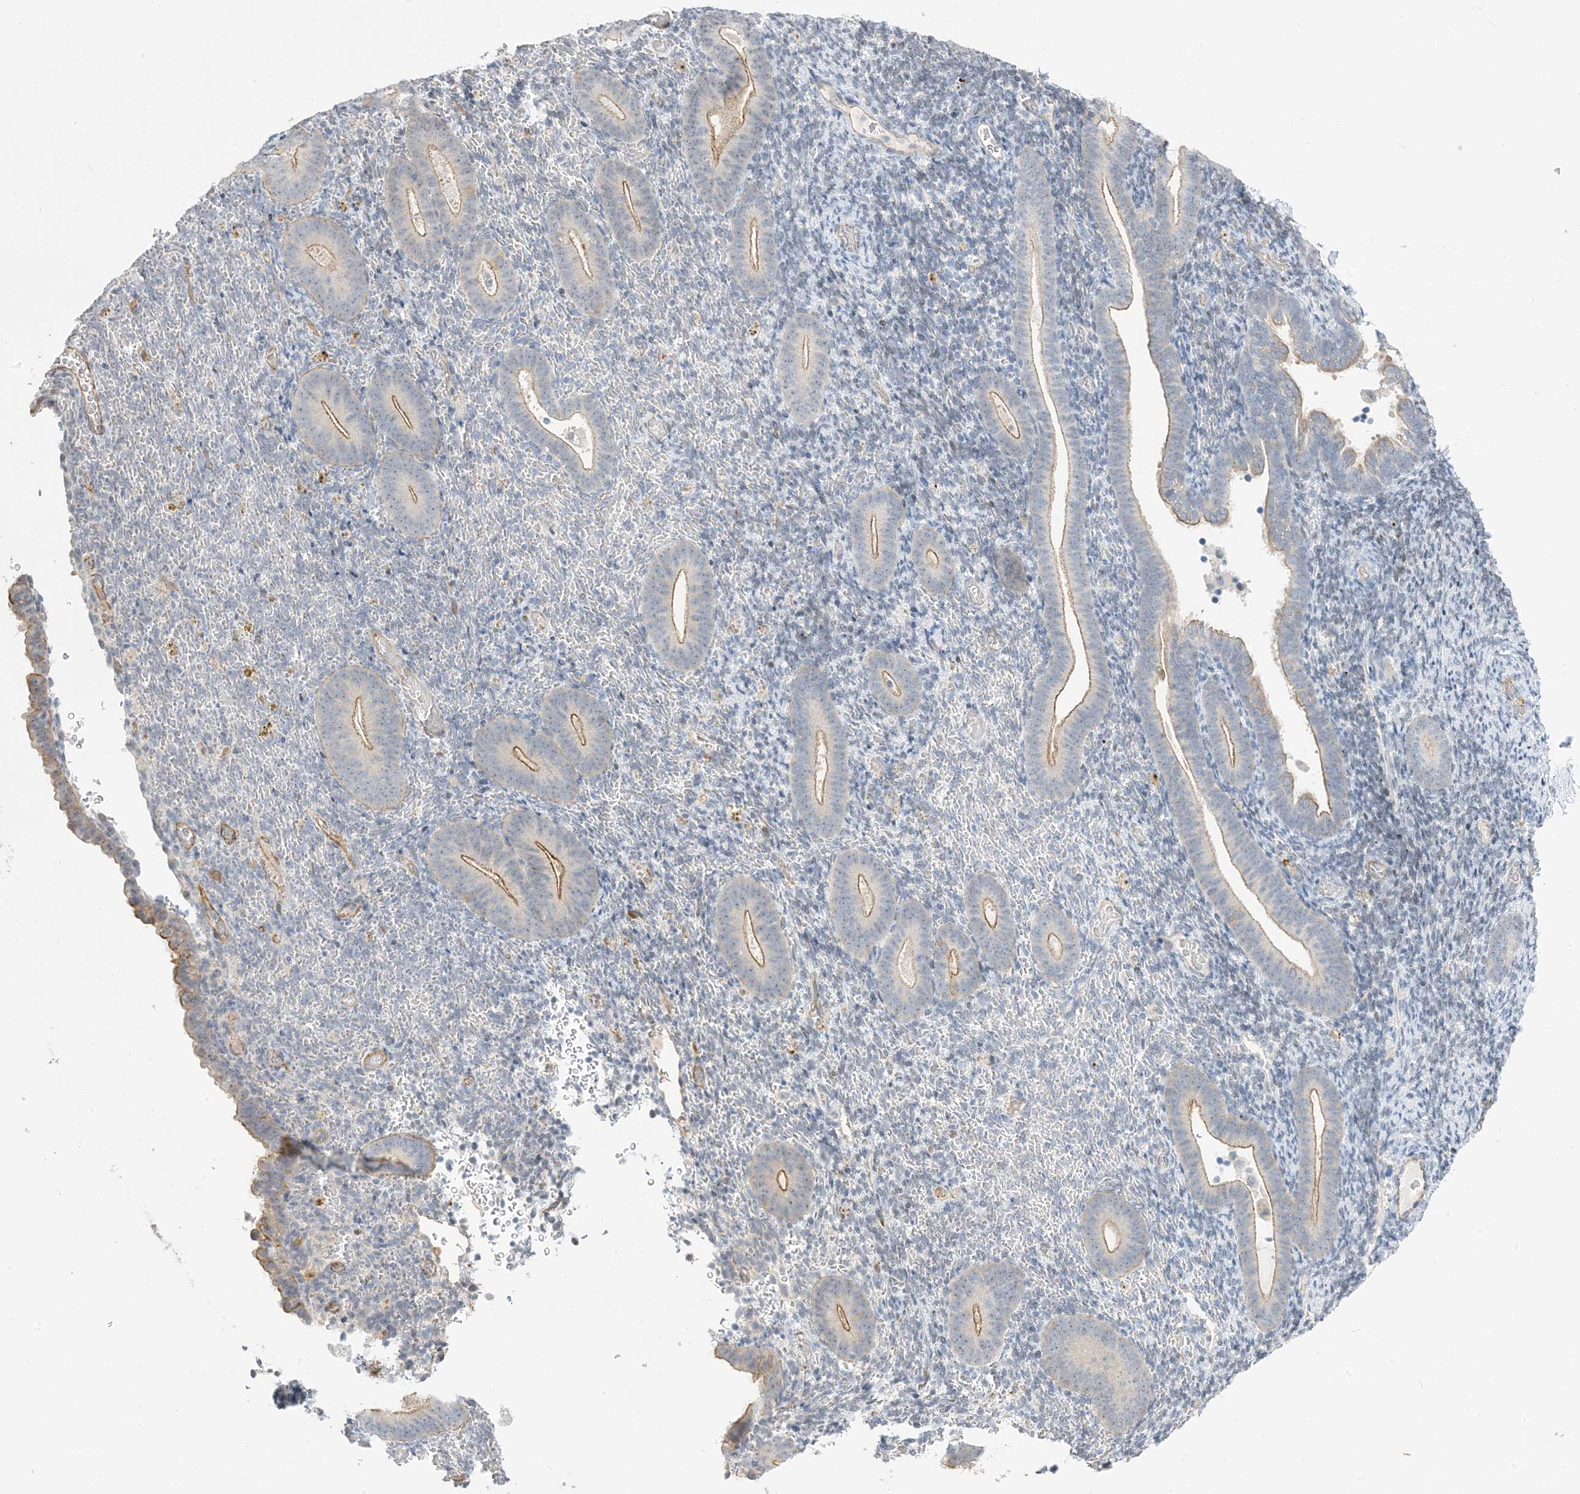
{"staining": {"intensity": "negative", "quantity": "none", "location": "none"}, "tissue": "endometrium", "cell_type": "Cells in endometrial stroma", "image_type": "normal", "snomed": [{"axis": "morphology", "description": "Normal tissue, NOS"}, {"axis": "topography", "description": "Endometrium"}], "caption": "Photomicrograph shows no significant protein expression in cells in endometrial stroma of benign endometrium.", "gene": "IL36B", "patient": {"sex": "female", "age": 51}}